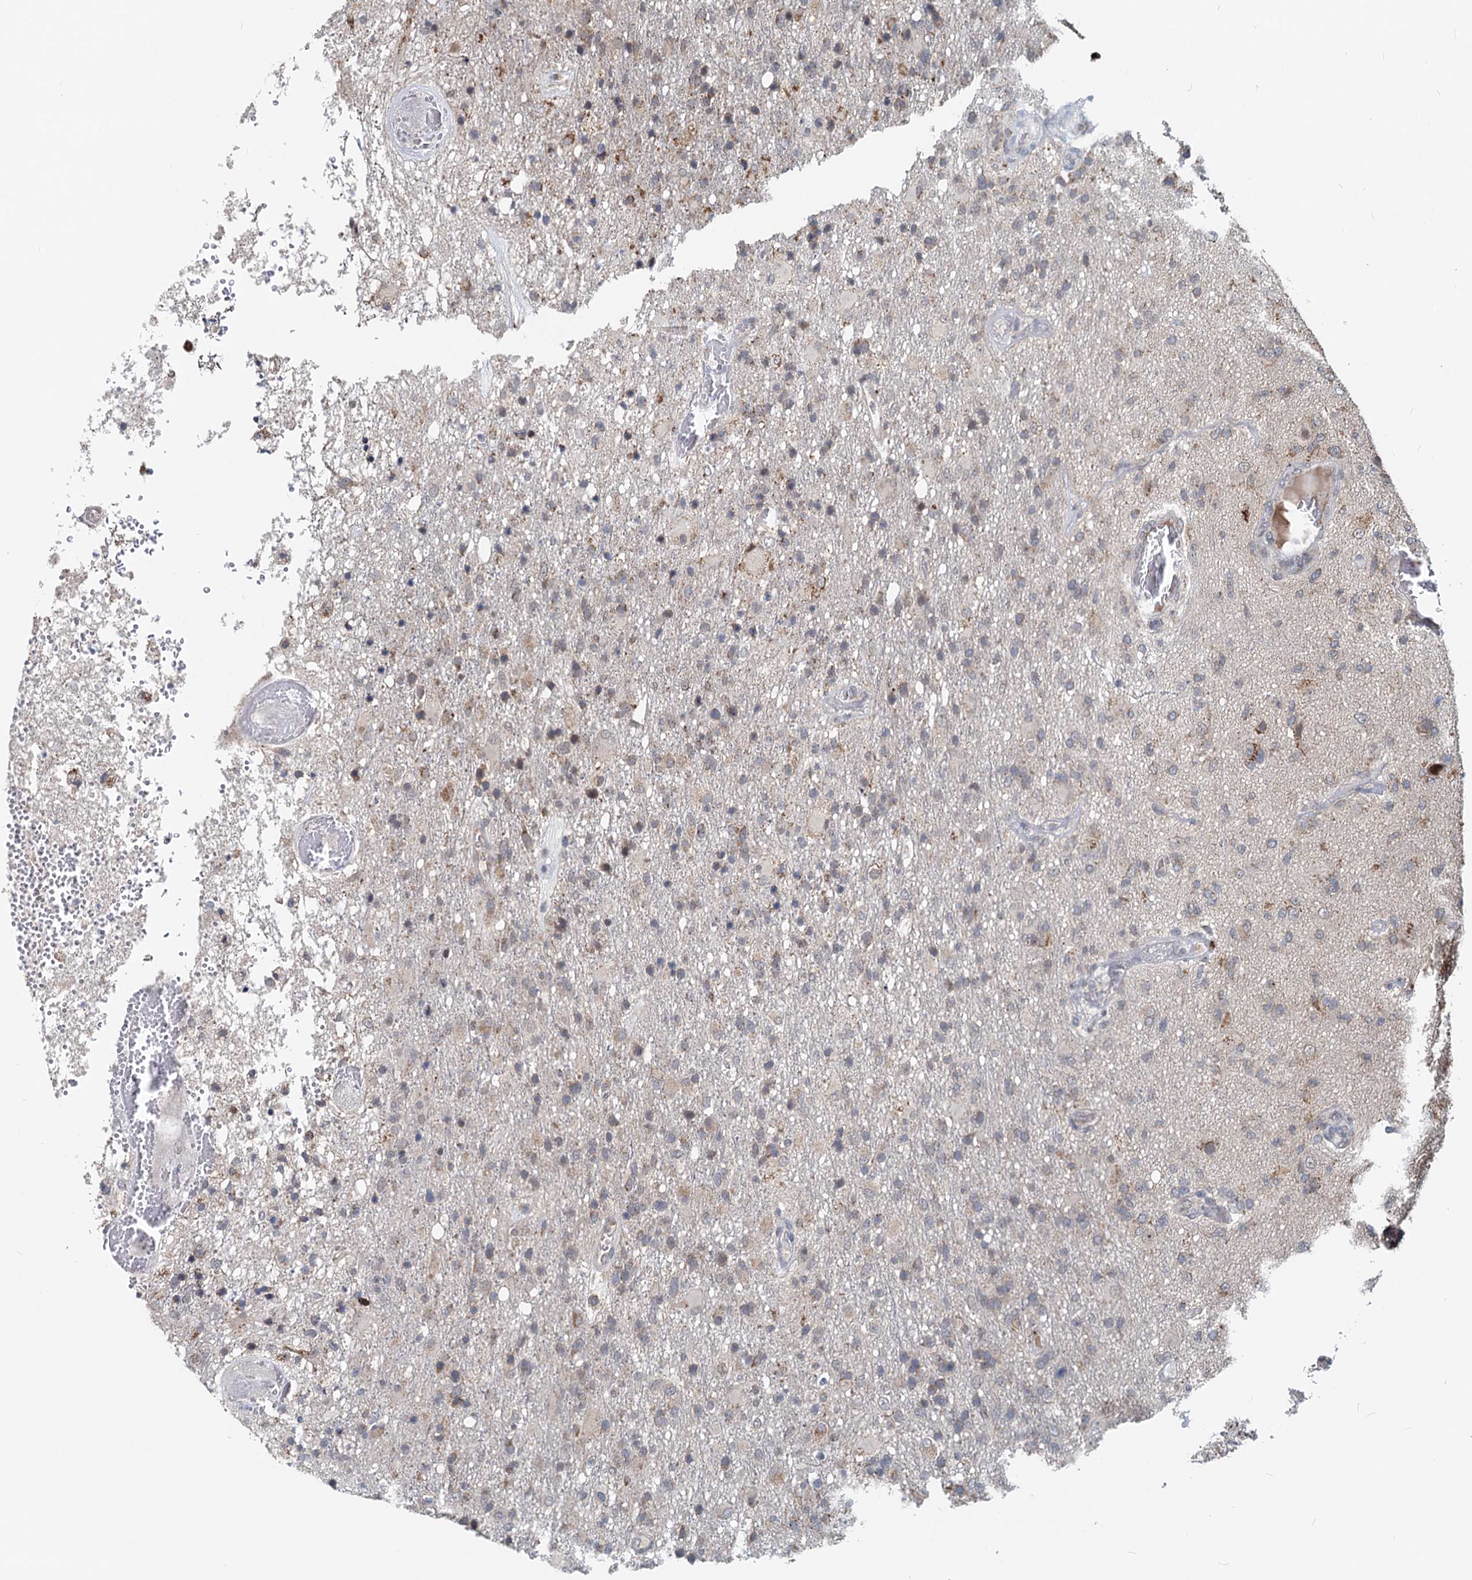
{"staining": {"intensity": "negative", "quantity": "none", "location": "none"}, "tissue": "glioma", "cell_type": "Tumor cells", "image_type": "cancer", "snomed": [{"axis": "morphology", "description": "Glioma, malignant, High grade"}, {"axis": "topography", "description": "Brain"}], "caption": "Photomicrograph shows no significant protein expression in tumor cells of high-grade glioma (malignant).", "gene": "RITA1", "patient": {"sex": "female", "age": 74}}